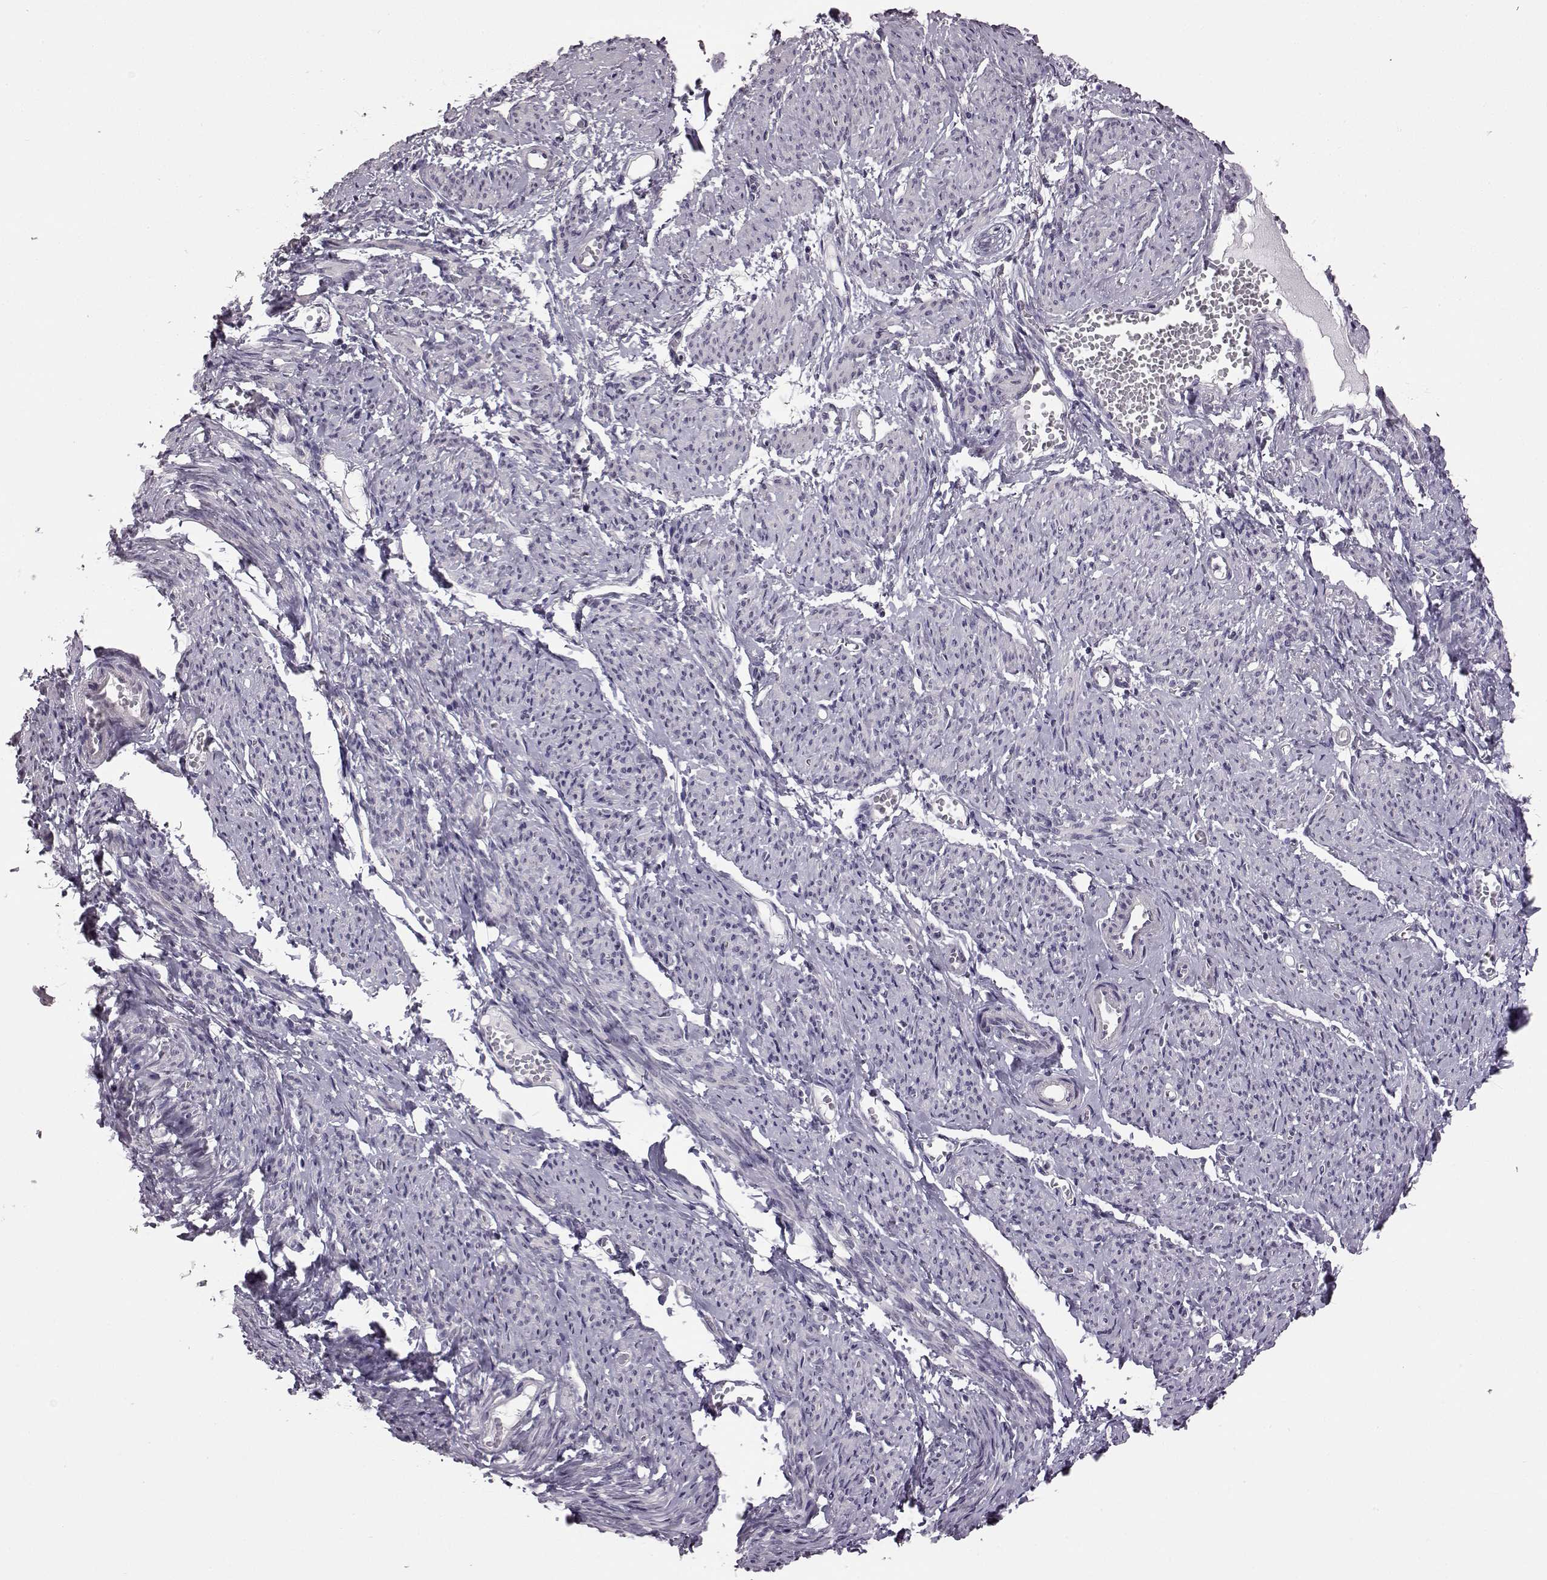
{"staining": {"intensity": "negative", "quantity": "none", "location": "none"}, "tissue": "smooth muscle", "cell_type": "Smooth muscle cells", "image_type": "normal", "snomed": [{"axis": "morphology", "description": "Normal tissue, NOS"}, {"axis": "topography", "description": "Smooth muscle"}], "caption": "This is a histopathology image of IHC staining of unremarkable smooth muscle, which shows no expression in smooth muscle cells.", "gene": "C10orf62", "patient": {"sex": "female", "age": 65}}